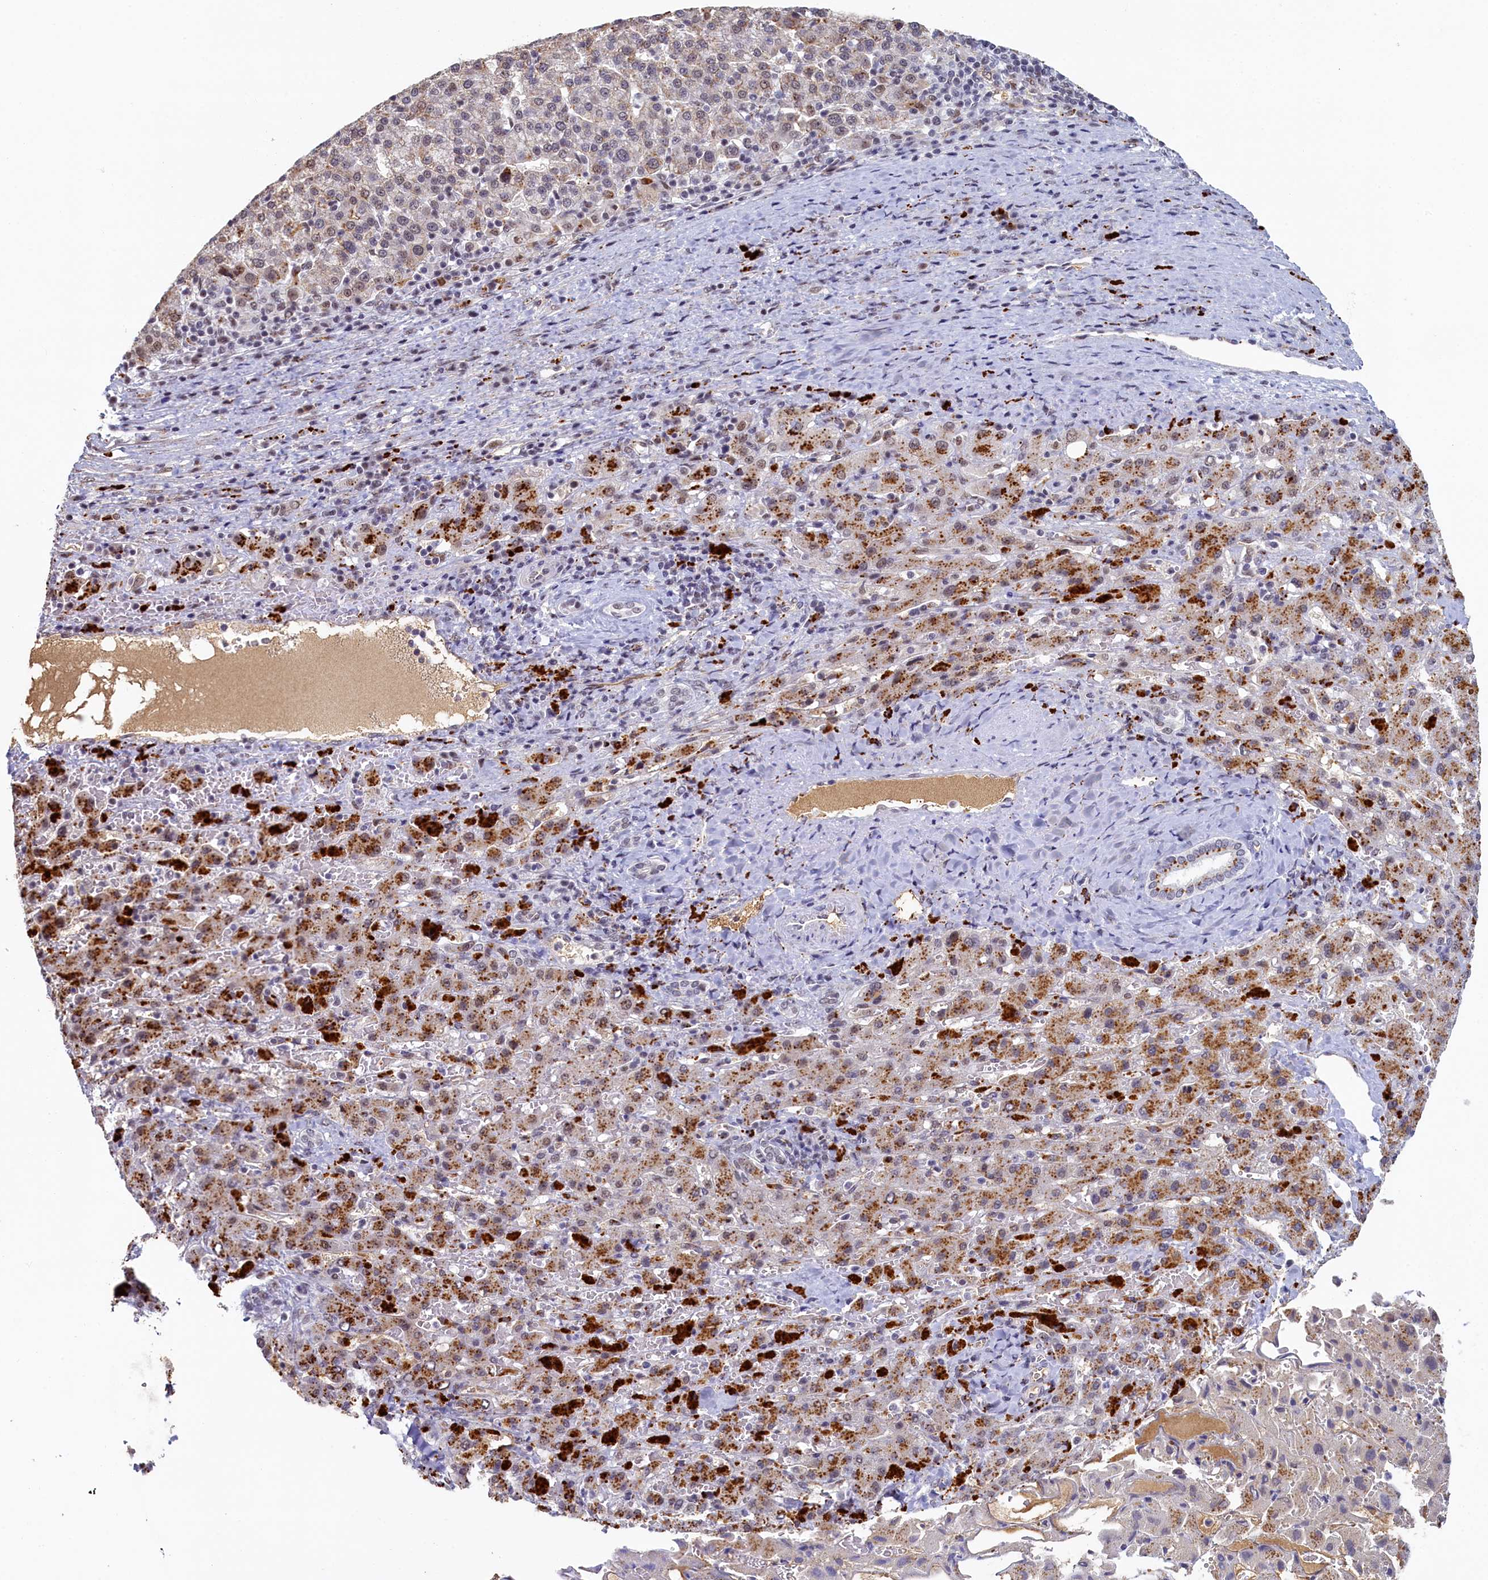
{"staining": {"intensity": "negative", "quantity": "none", "location": "none"}, "tissue": "liver cancer", "cell_type": "Tumor cells", "image_type": "cancer", "snomed": [{"axis": "morphology", "description": "Carcinoma, Hepatocellular, NOS"}, {"axis": "topography", "description": "Liver"}], "caption": "DAB (3,3'-diaminobenzidine) immunohistochemical staining of liver hepatocellular carcinoma exhibits no significant staining in tumor cells.", "gene": "INTS14", "patient": {"sex": "female", "age": 58}}